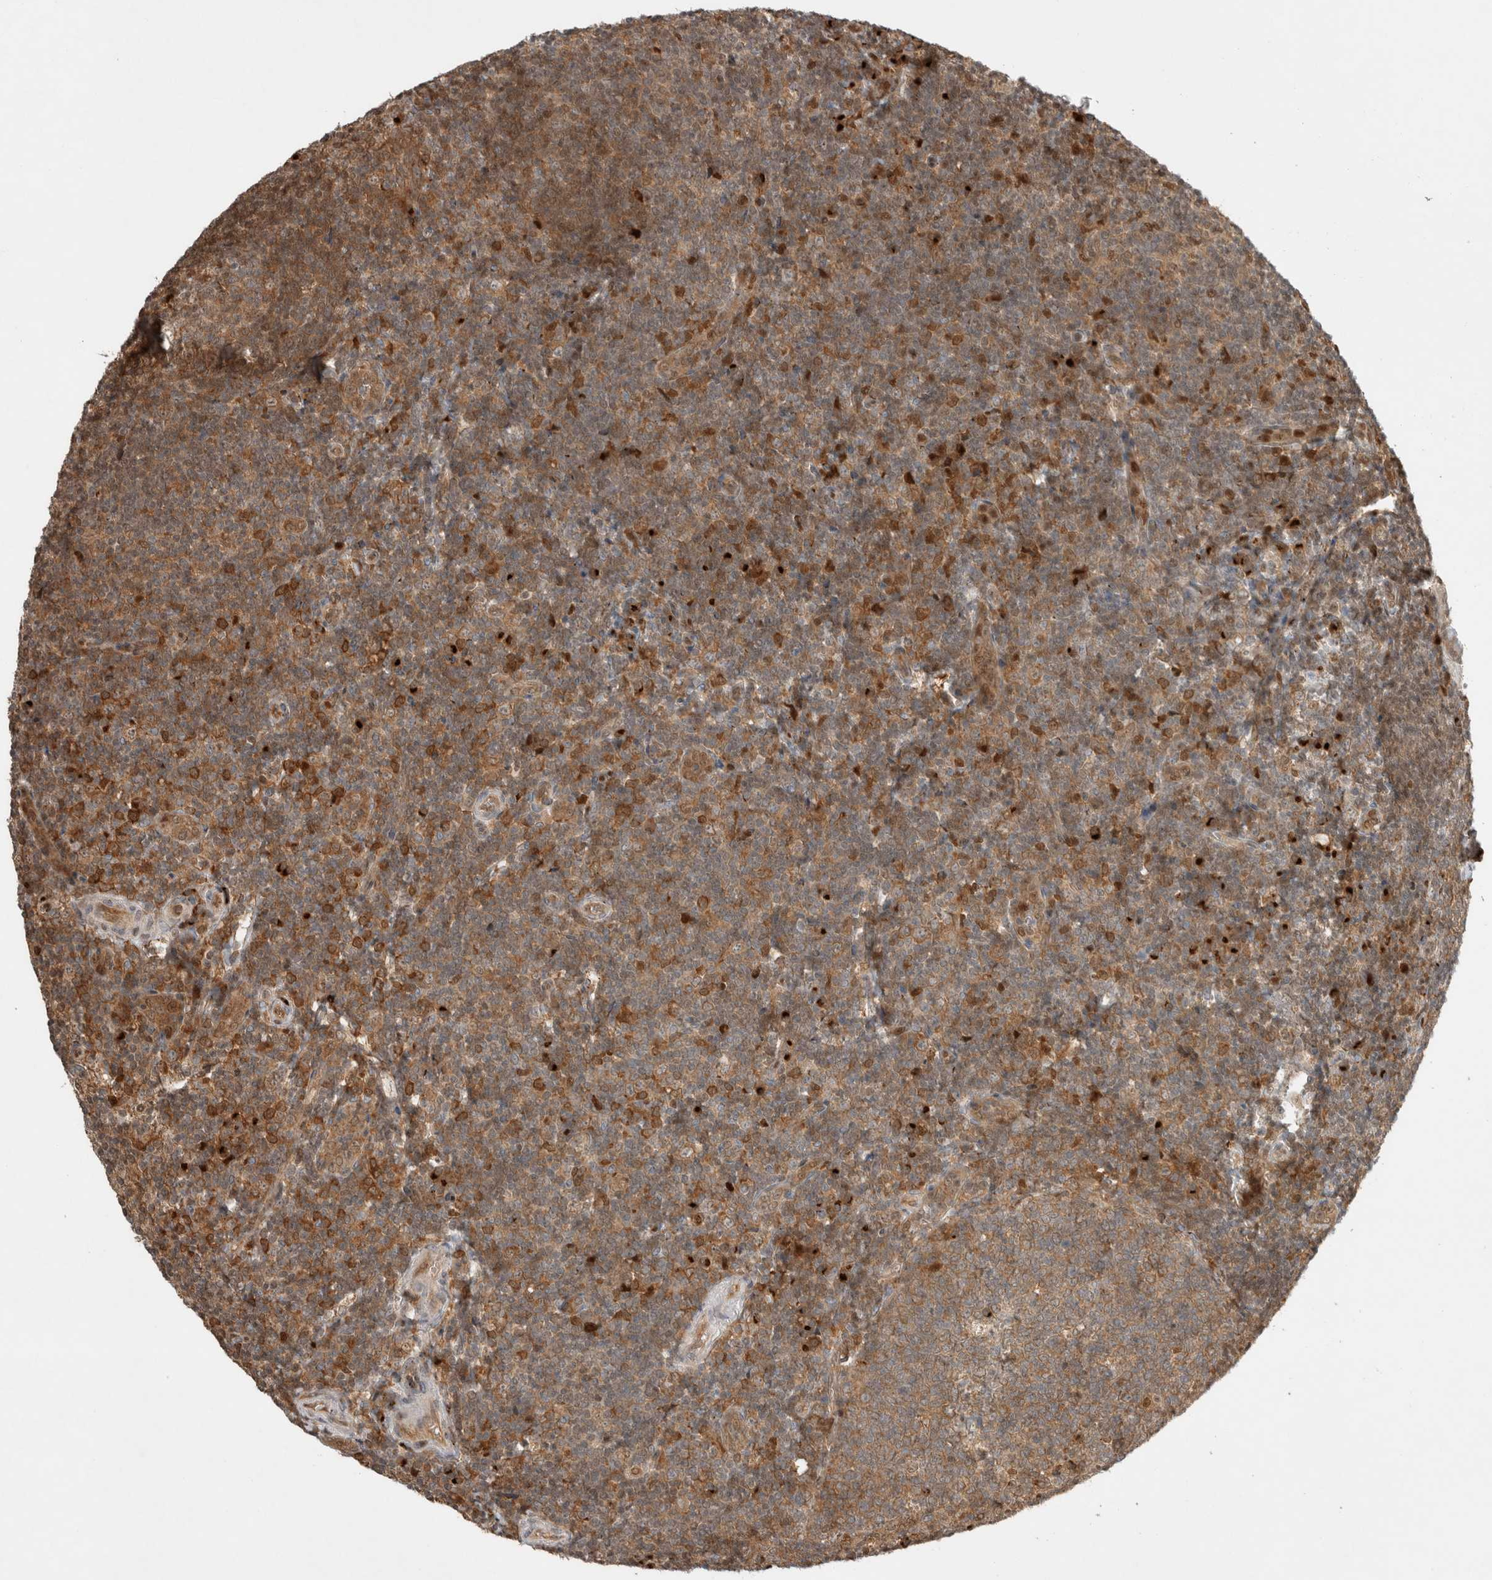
{"staining": {"intensity": "moderate", "quantity": ">75%", "location": "cytoplasmic/membranous"}, "tissue": "tonsil", "cell_type": "Germinal center cells", "image_type": "normal", "snomed": [{"axis": "morphology", "description": "Normal tissue, NOS"}, {"axis": "topography", "description": "Tonsil"}], "caption": "Protein staining displays moderate cytoplasmic/membranous positivity in approximately >75% of germinal center cells in benign tonsil.", "gene": "OTUD6B", "patient": {"sex": "male", "age": 37}}